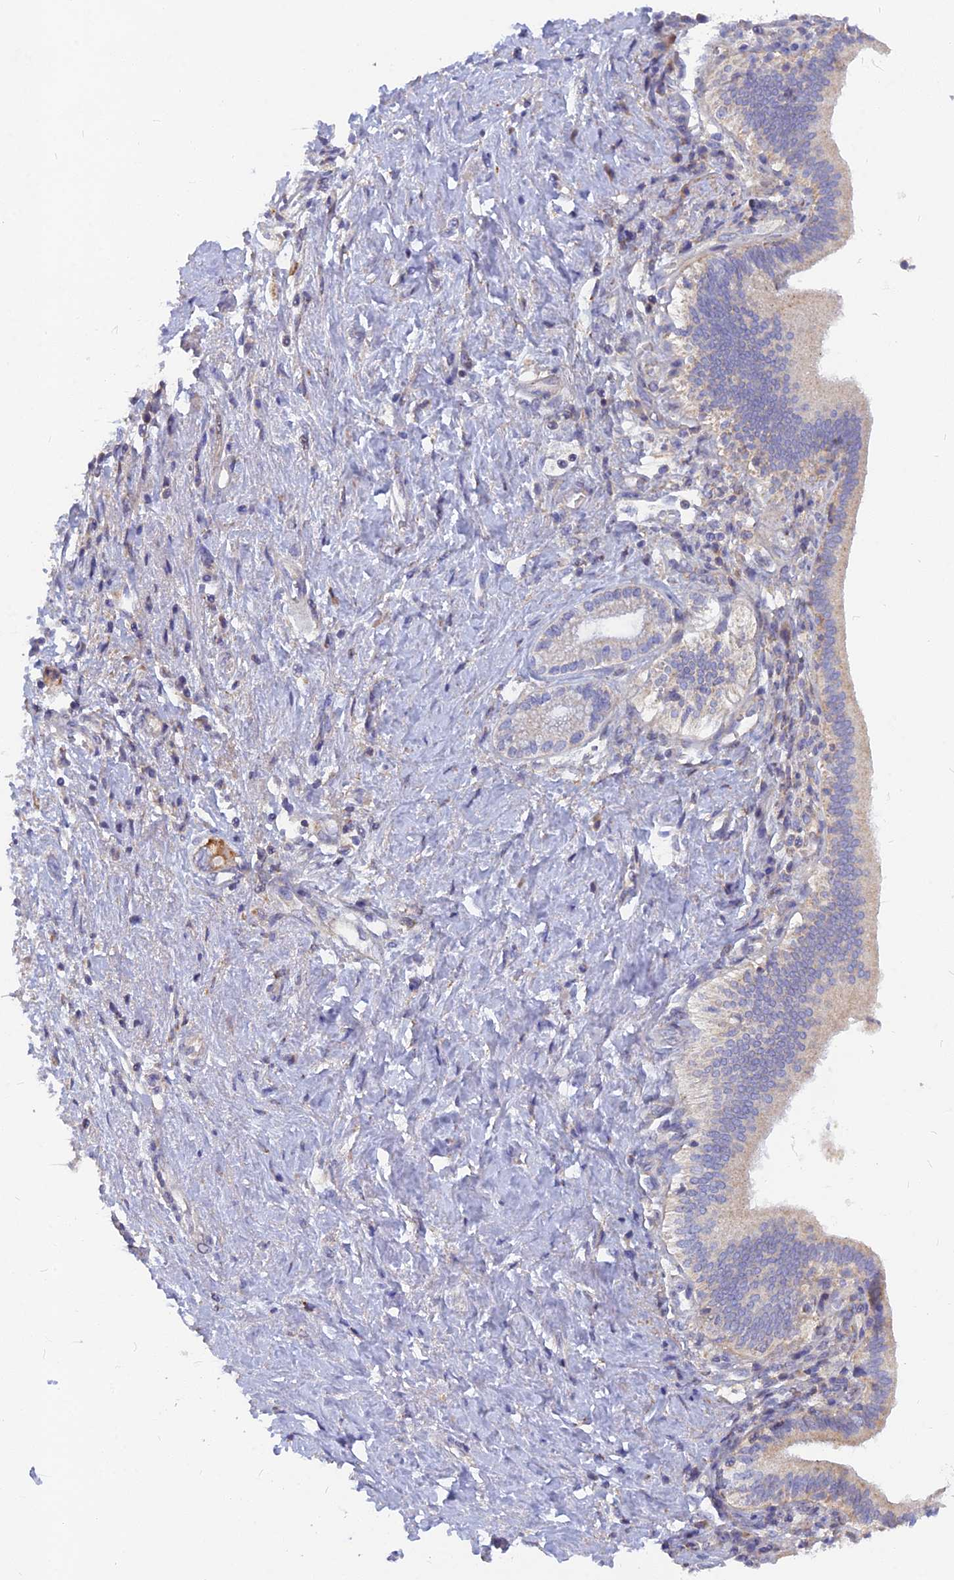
{"staining": {"intensity": "weak", "quantity": "<25%", "location": "cytoplasmic/membranous"}, "tissue": "pancreatic cancer", "cell_type": "Tumor cells", "image_type": "cancer", "snomed": [{"axis": "morphology", "description": "Adenocarcinoma, NOS"}, {"axis": "topography", "description": "Pancreas"}], "caption": "This micrograph is of pancreatic cancer stained with immunohistochemistry (IHC) to label a protein in brown with the nuclei are counter-stained blue. There is no staining in tumor cells.", "gene": "CACNA1B", "patient": {"sex": "female", "age": 73}}